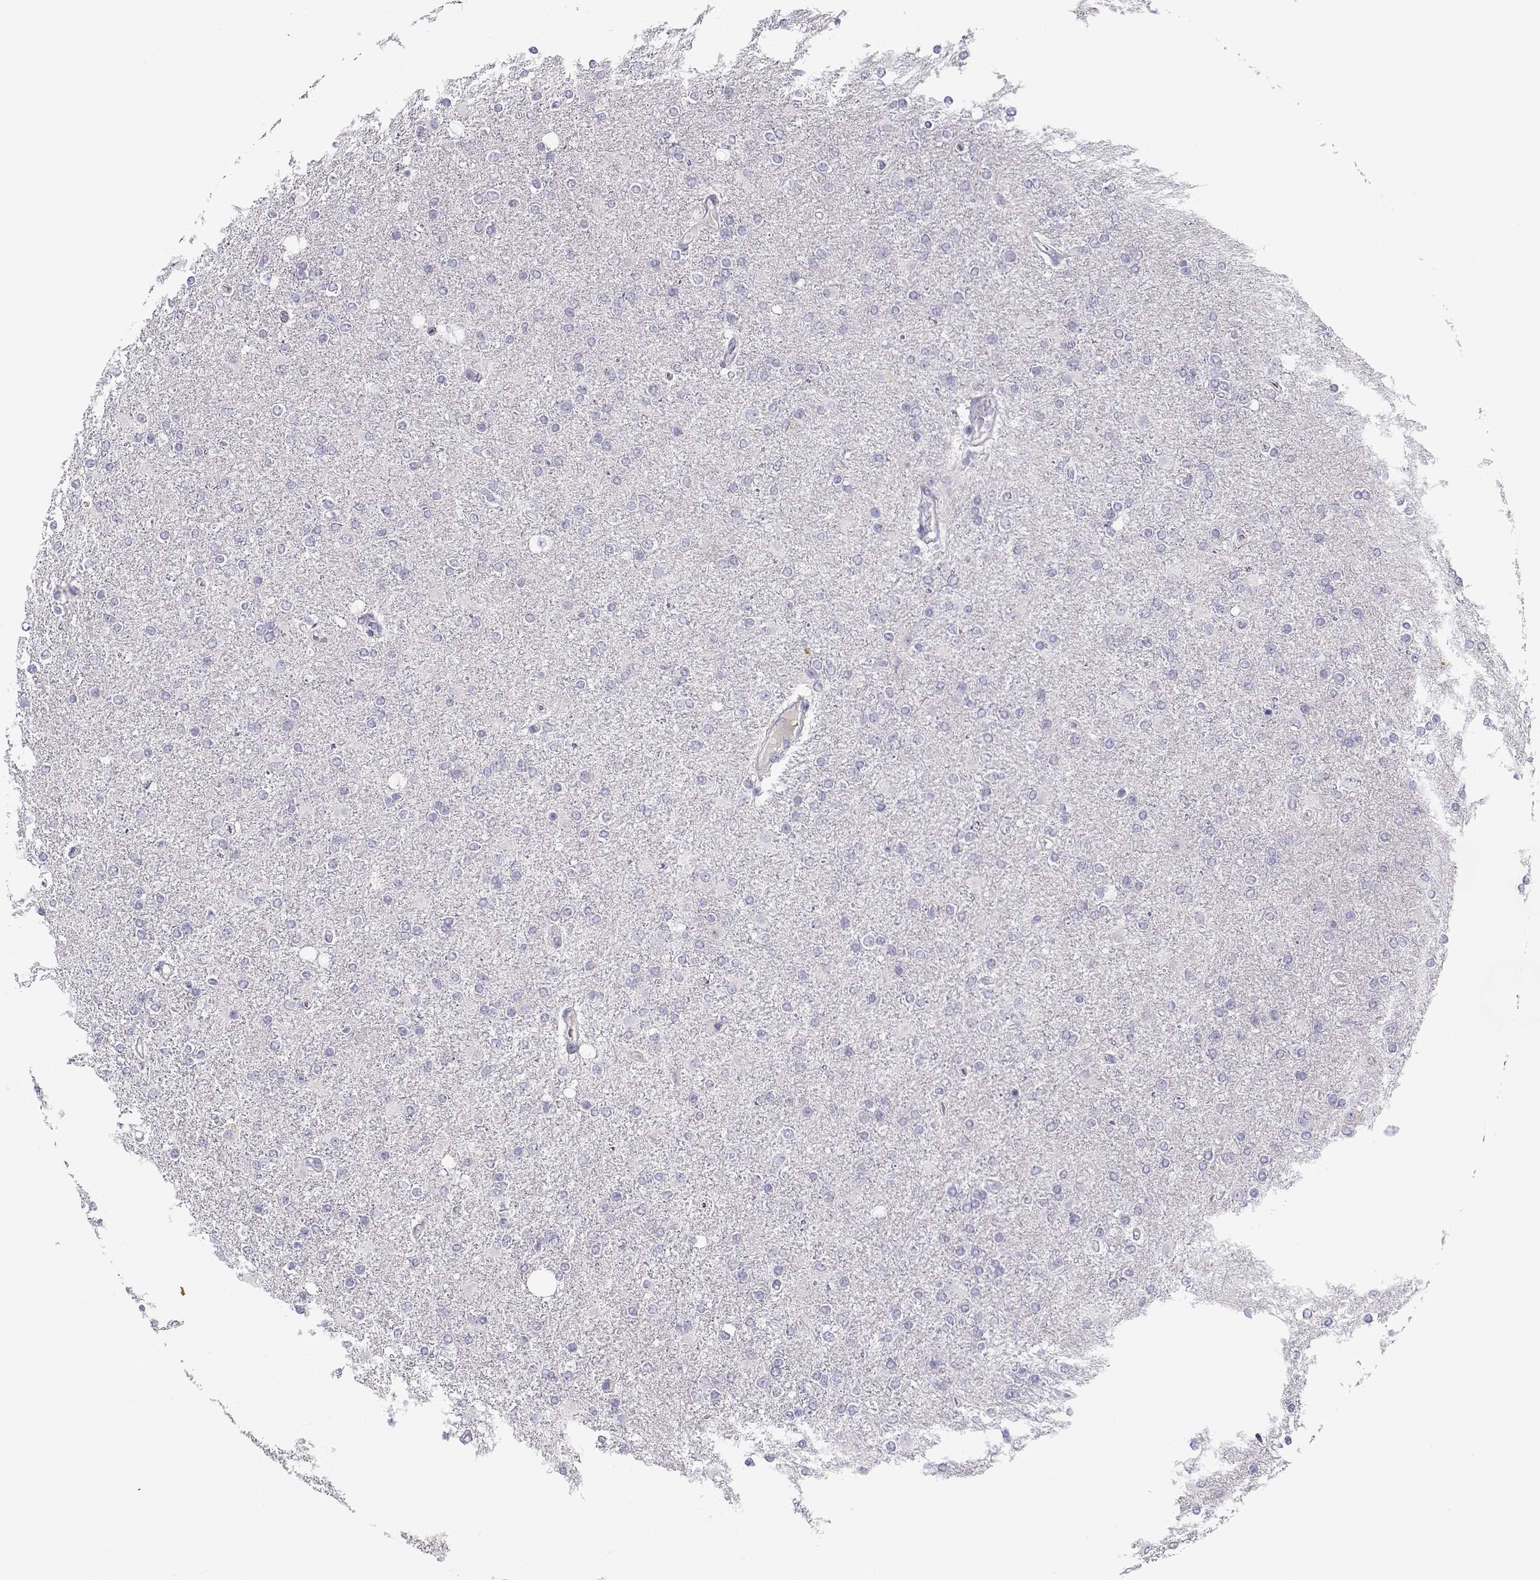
{"staining": {"intensity": "negative", "quantity": "none", "location": "none"}, "tissue": "glioma", "cell_type": "Tumor cells", "image_type": "cancer", "snomed": [{"axis": "morphology", "description": "Glioma, malignant, High grade"}, {"axis": "topography", "description": "Cerebral cortex"}], "caption": "An immunohistochemistry micrograph of glioma is shown. There is no staining in tumor cells of glioma.", "gene": "CREB3L3", "patient": {"sex": "male", "age": 70}}